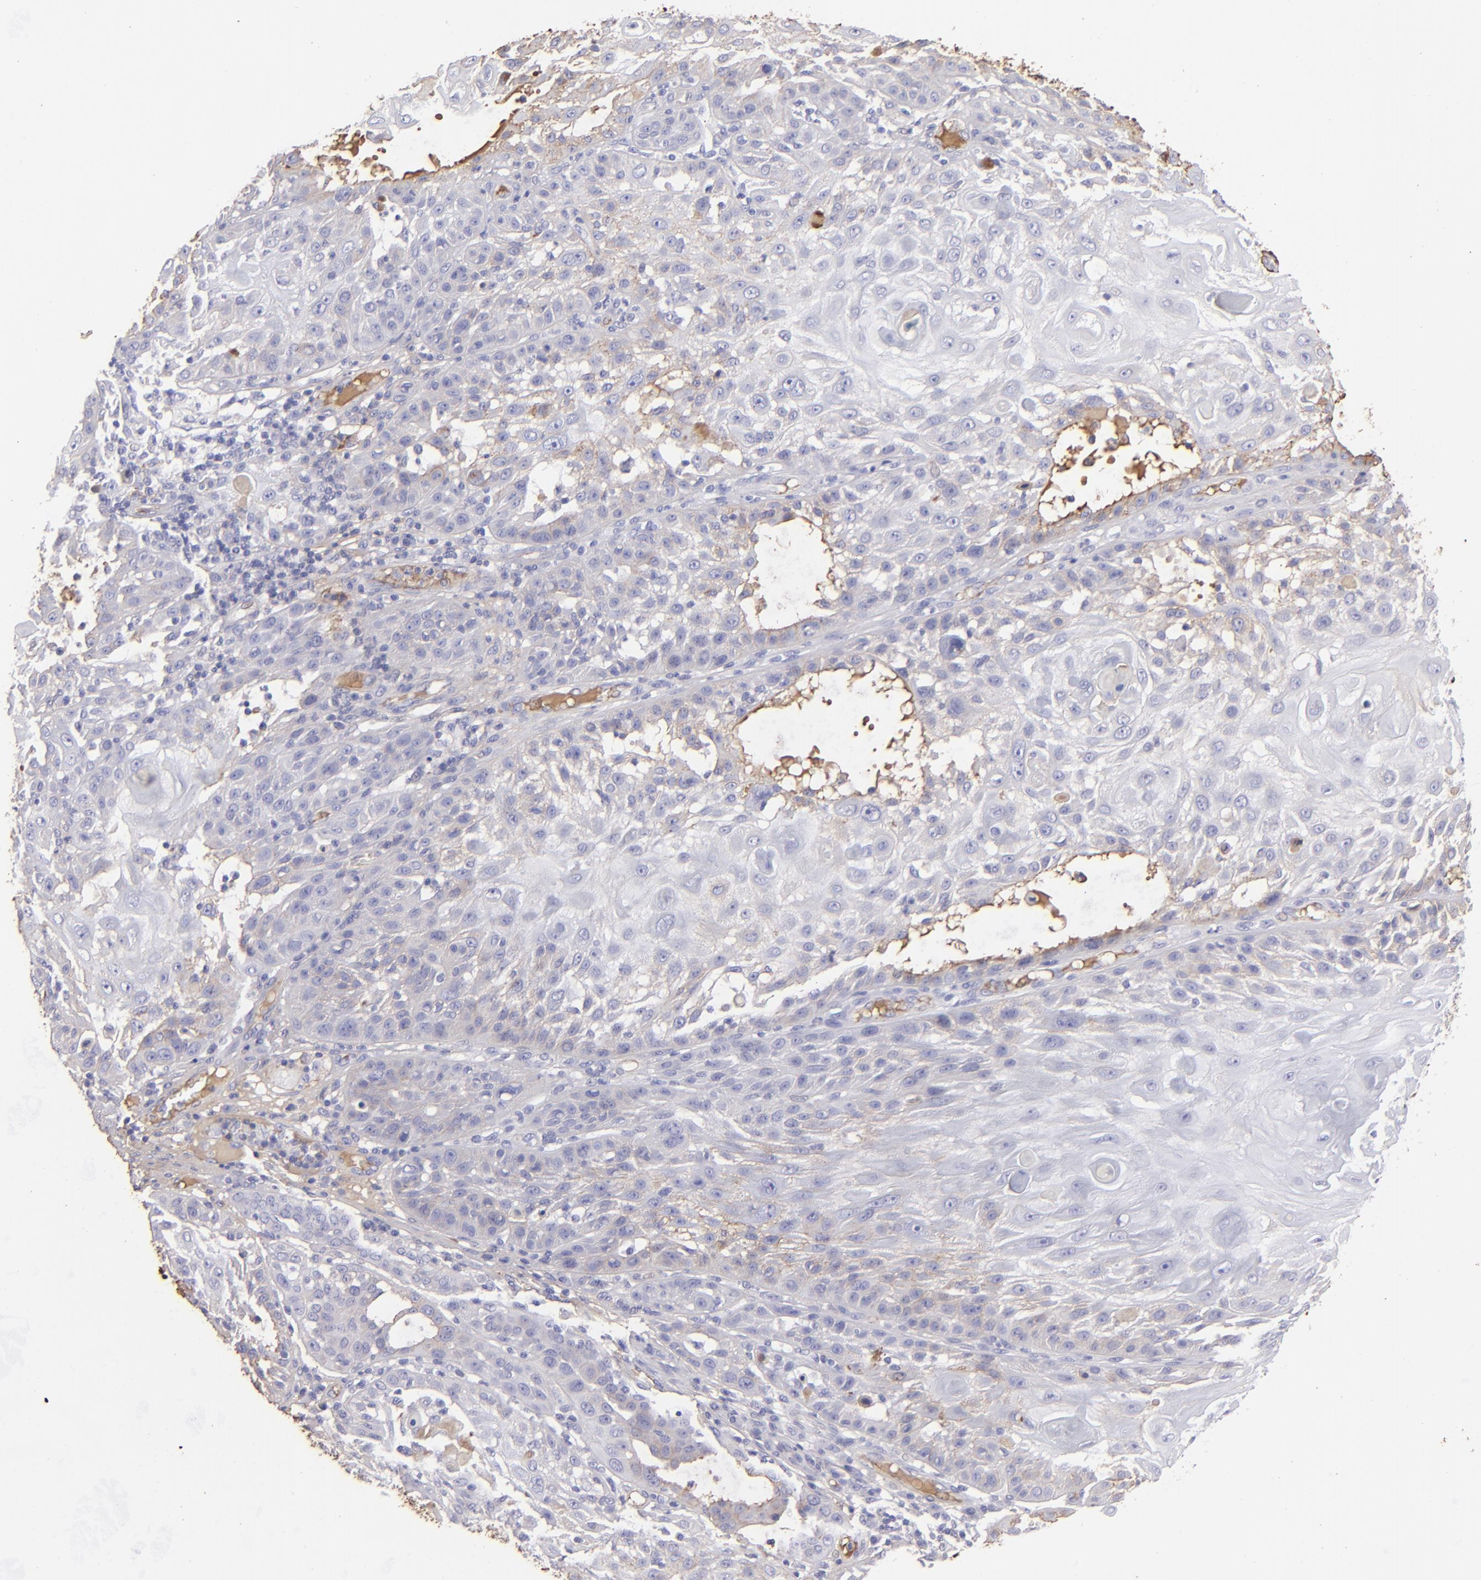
{"staining": {"intensity": "weak", "quantity": ">75%", "location": "cytoplasmic/membranous"}, "tissue": "skin cancer", "cell_type": "Tumor cells", "image_type": "cancer", "snomed": [{"axis": "morphology", "description": "Squamous cell carcinoma, NOS"}, {"axis": "topography", "description": "Skin"}], "caption": "Weak cytoplasmic/membranous positivity for a protein is present in about >75% of tumor cells of skin squamous cell carcinoma using immunohistochemistry (IHC).", "gene": "FGB", "patient": {"sex": "female", "age": 89}}